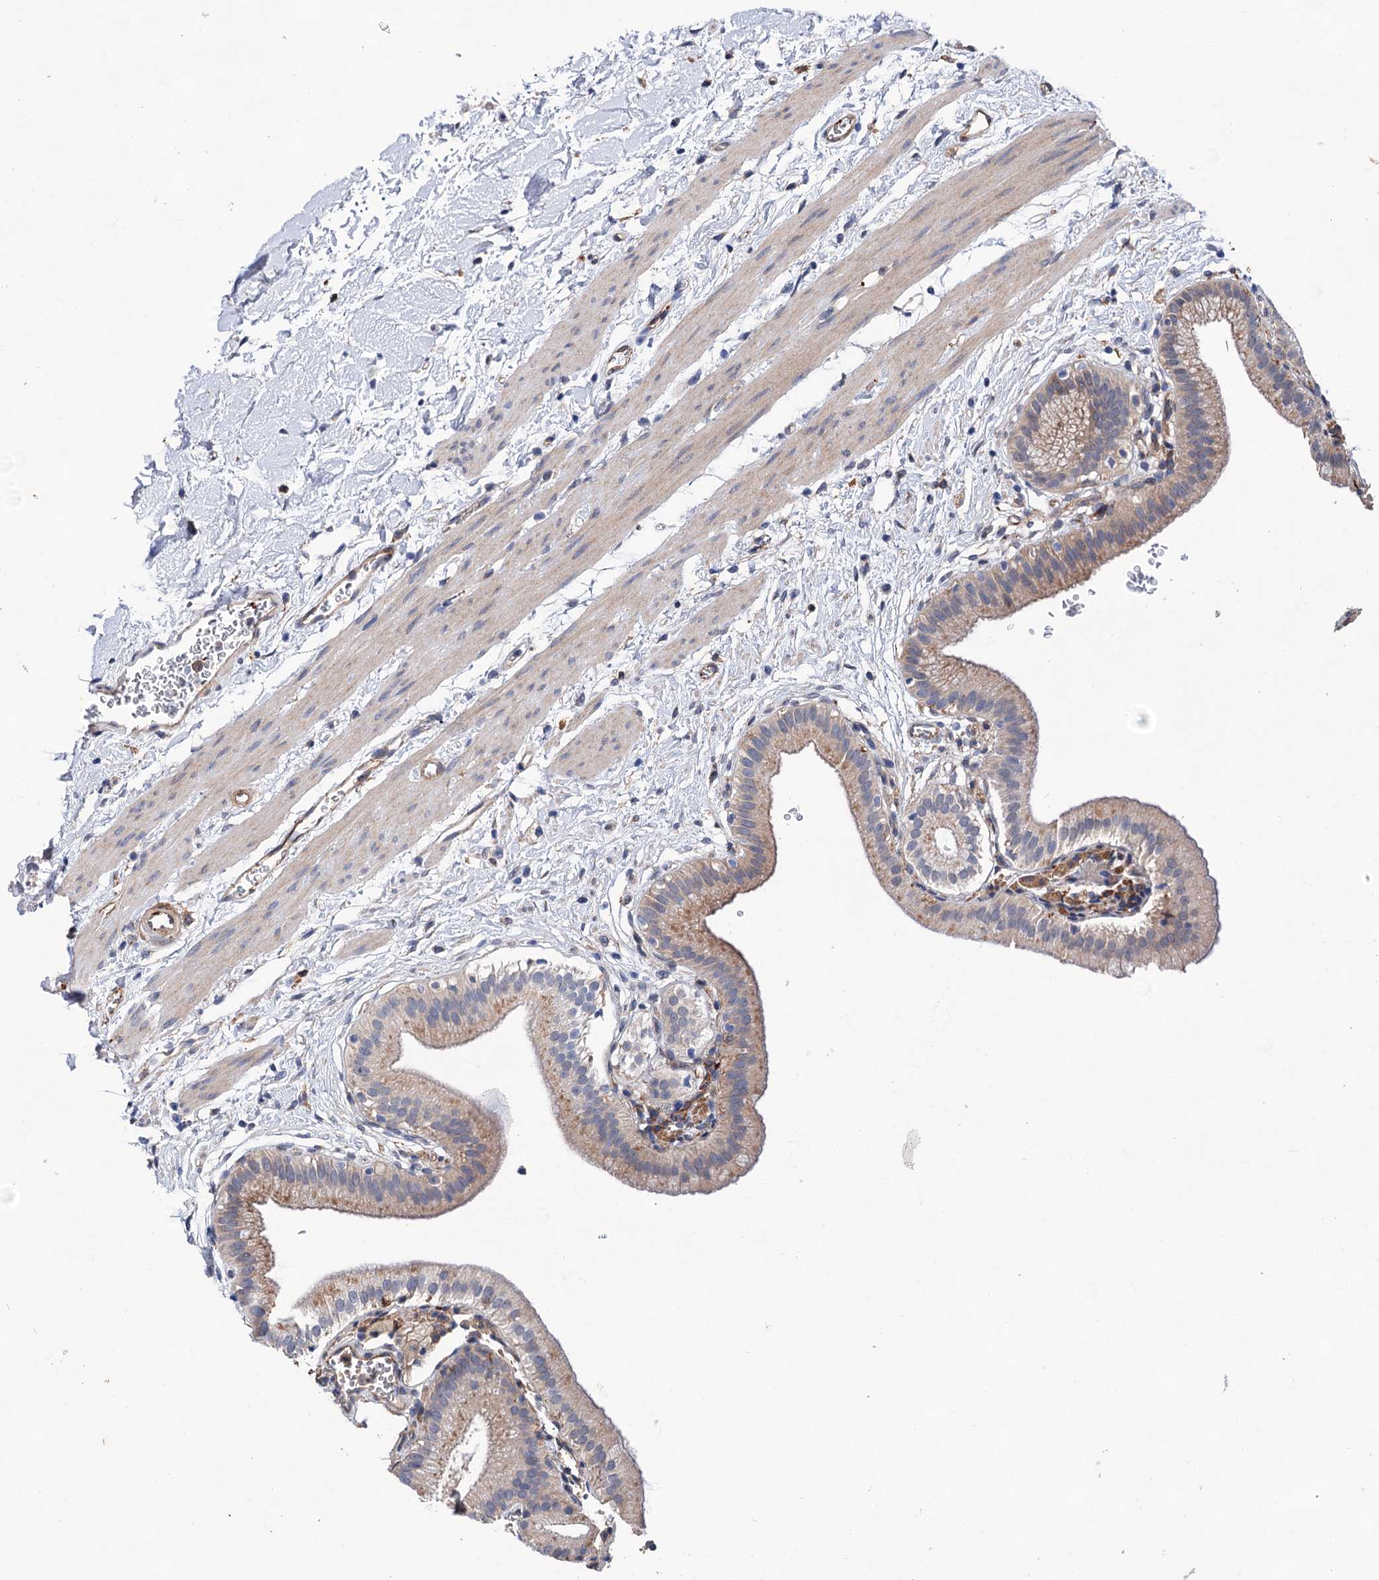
{"staining": {"intensity": "weak", "quantity": "25%-75%", "location": "cytoplasmic/membranous"}, "tissue": "gallbladder", "cell_type": "Glandular cells", "image_type": "normal", "snomed": [{"axis": "morphology", "description": "Normal tissue, NOS"}, {"axis": "topography", "description": "Gallbladder"}], "caption": "Gallbladder stained with a brown dye exhibits weak cytoplasmic/membranous positive expression in about 25%-75% of glandular cells.", "gene": "TMTC3", "patient": {"sex": "male", "age": 55}}